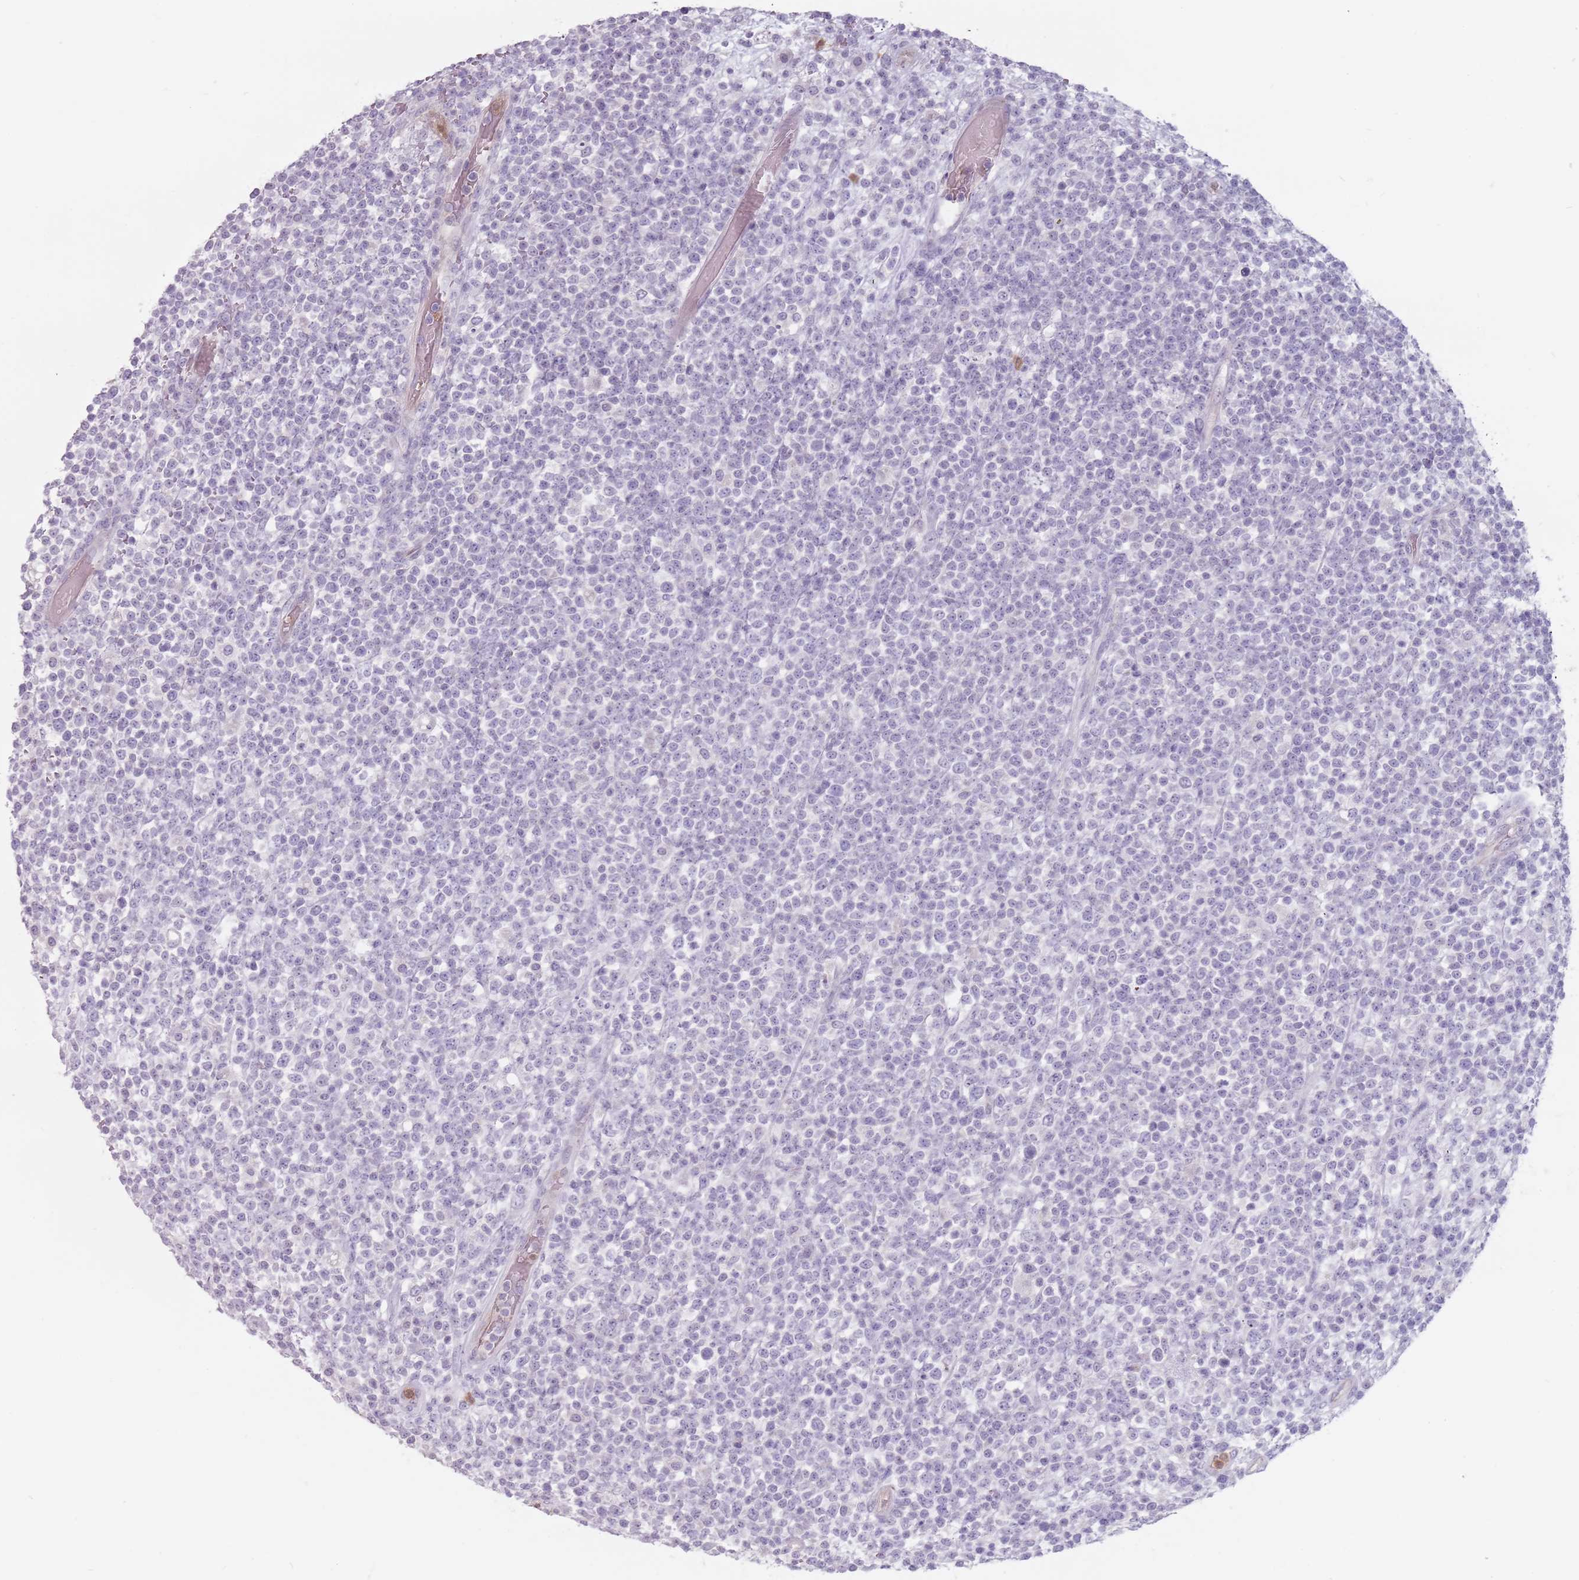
{"staining": {"intensity": "negative", "quantity": "none", "location": "none"}, "tissue": "lymphoma", "cell_type": "Tumor cells", "image_type": "cancer", "snomed": [{"axis": "morphology", "description": "Malignant lymphoma, non-Hodgkin's type, High grade"}, {"axis": "topography", "description": "Colon"}], "caption": "This is an immunohistochemistry photomicrograph of human high-grade malignant lymphoma, non-Hodgkin's type. There is no expression in tumor cells.", "gene": "ZNF584", "patient": {"sex": "female", "age": 53}}